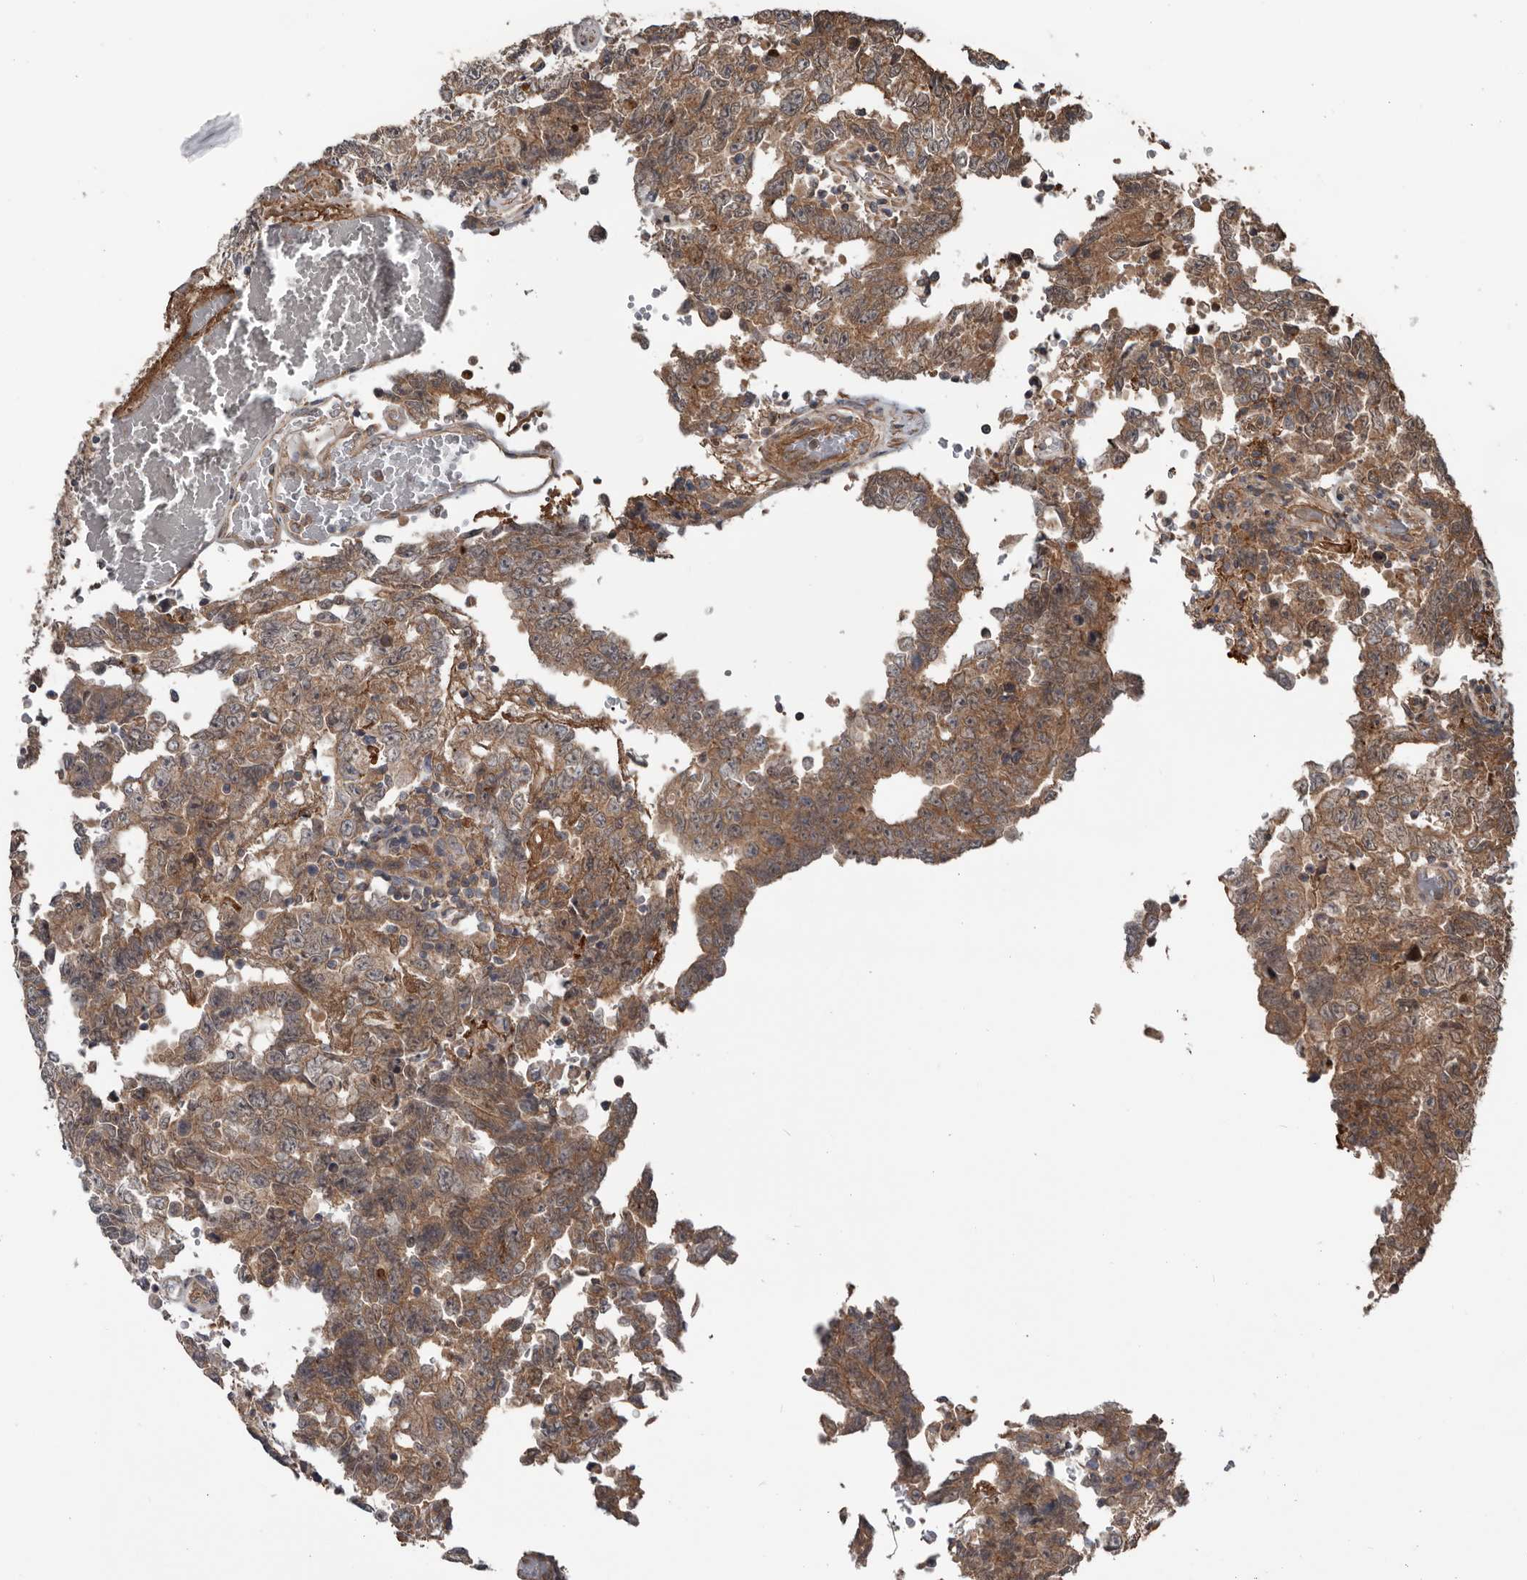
{"staining": {"intensity": "moderate", "quantity": ">75%", "location": "cytoplasmic/membranous"}, "tissue": "testis cancer", "cell_type": "Tumor cells", "image_type": "cancer", "snomed": [{"axis": "morphology", "description": "Carcinoma, Embryonal, NOS"}, {"axis": "topography", "description": "Testis"}], "caption": "Protein expression analysis of testis cancer (embryonal carcinoma) exhibits moderate cytoplasmic/membranous staining in approximately >75% of tumor cells. Immunohistochemistry stains the protein in brown and the nuclei are stained blue.", "gene": "DNAJB4", "patient": {"sex": "male", "age": 26}}